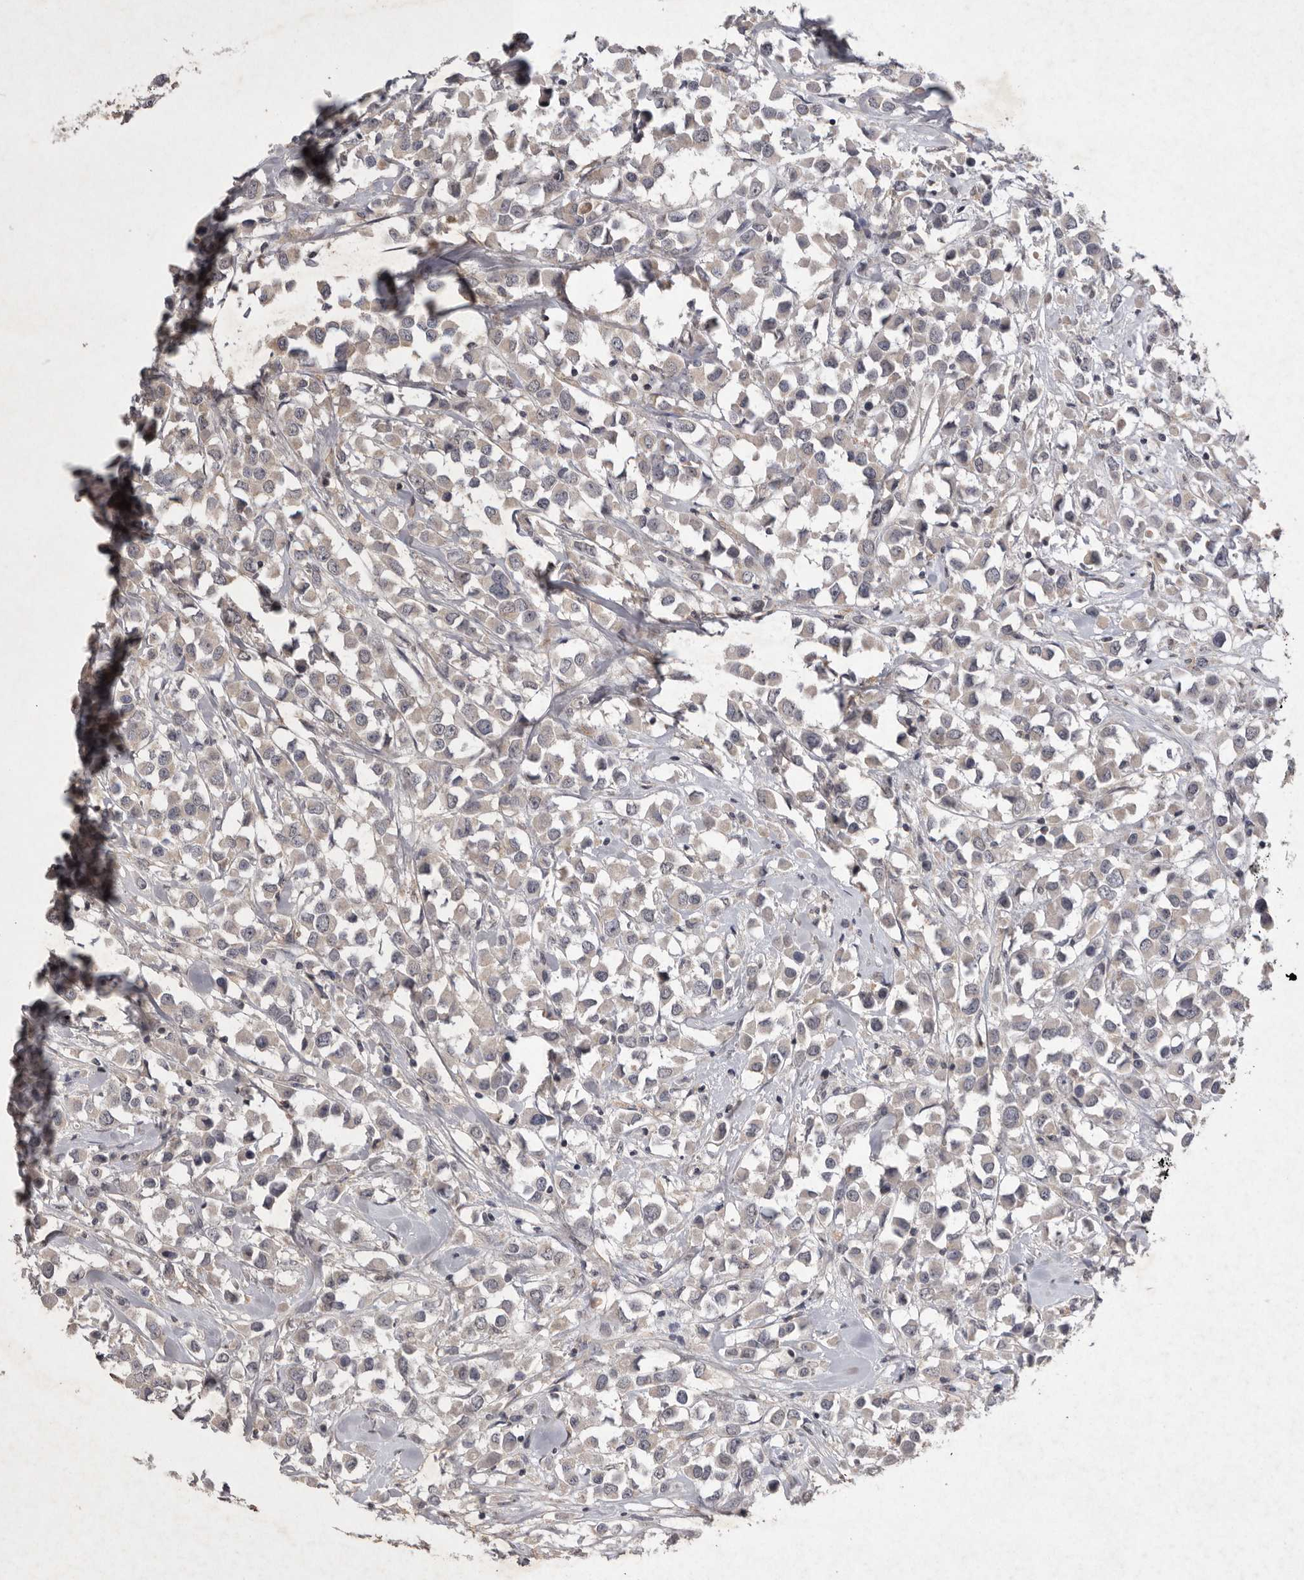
{"staining": {"intensity": "negative", "quantity": "none", "location": "none"}, "tissue": "breast cancer", "cell_type": "Tumor cells", "image_type": "cancer", "snomed": [{"axis": "morphology", "description": "Duct carcinoma"}, {"axis": "topography", "description": "Breast"}], "caption": "Tumor cells are negative for brown protein staining in breast cancer (infiltrating ductal carcinoma).", "gene": "APLNR", "patient": {"sex": "female", "age": 61}}